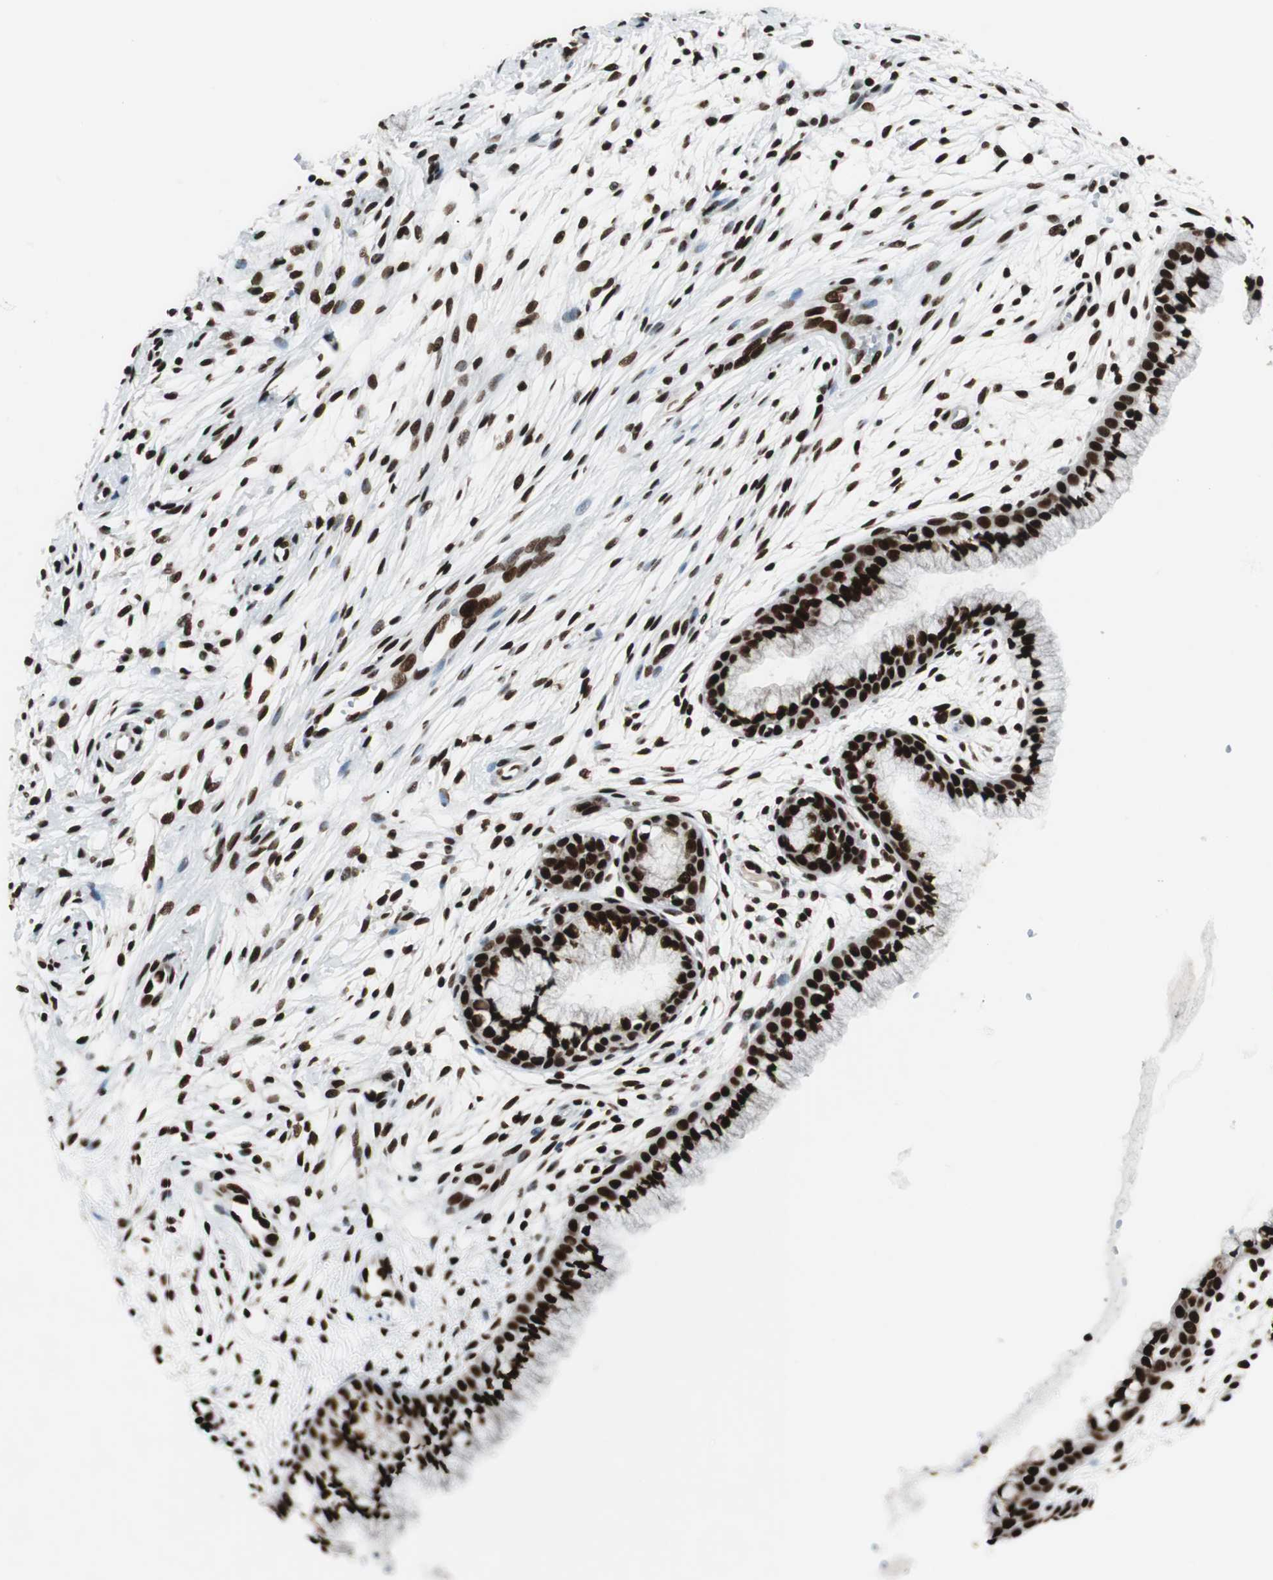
{"staining": {"intensity": "strong", "quantity": ">75%", "location": "nuclear"}, "tissue": "cervix", "cell_type": "Glandular cells", "image_type": "normal", "snomed": [{"axis": "morphology", "description": "Normal tissue, NOS"}, {"axis": "topography", "description": "Cervix"}], "caption": "Strong nuclear staining for a protein is identified in about >75% of glandular cells of benign cervix using immunohistochemistry.", "gene": "EWSR1", "patient": {"sex": "female", "age": 39}}